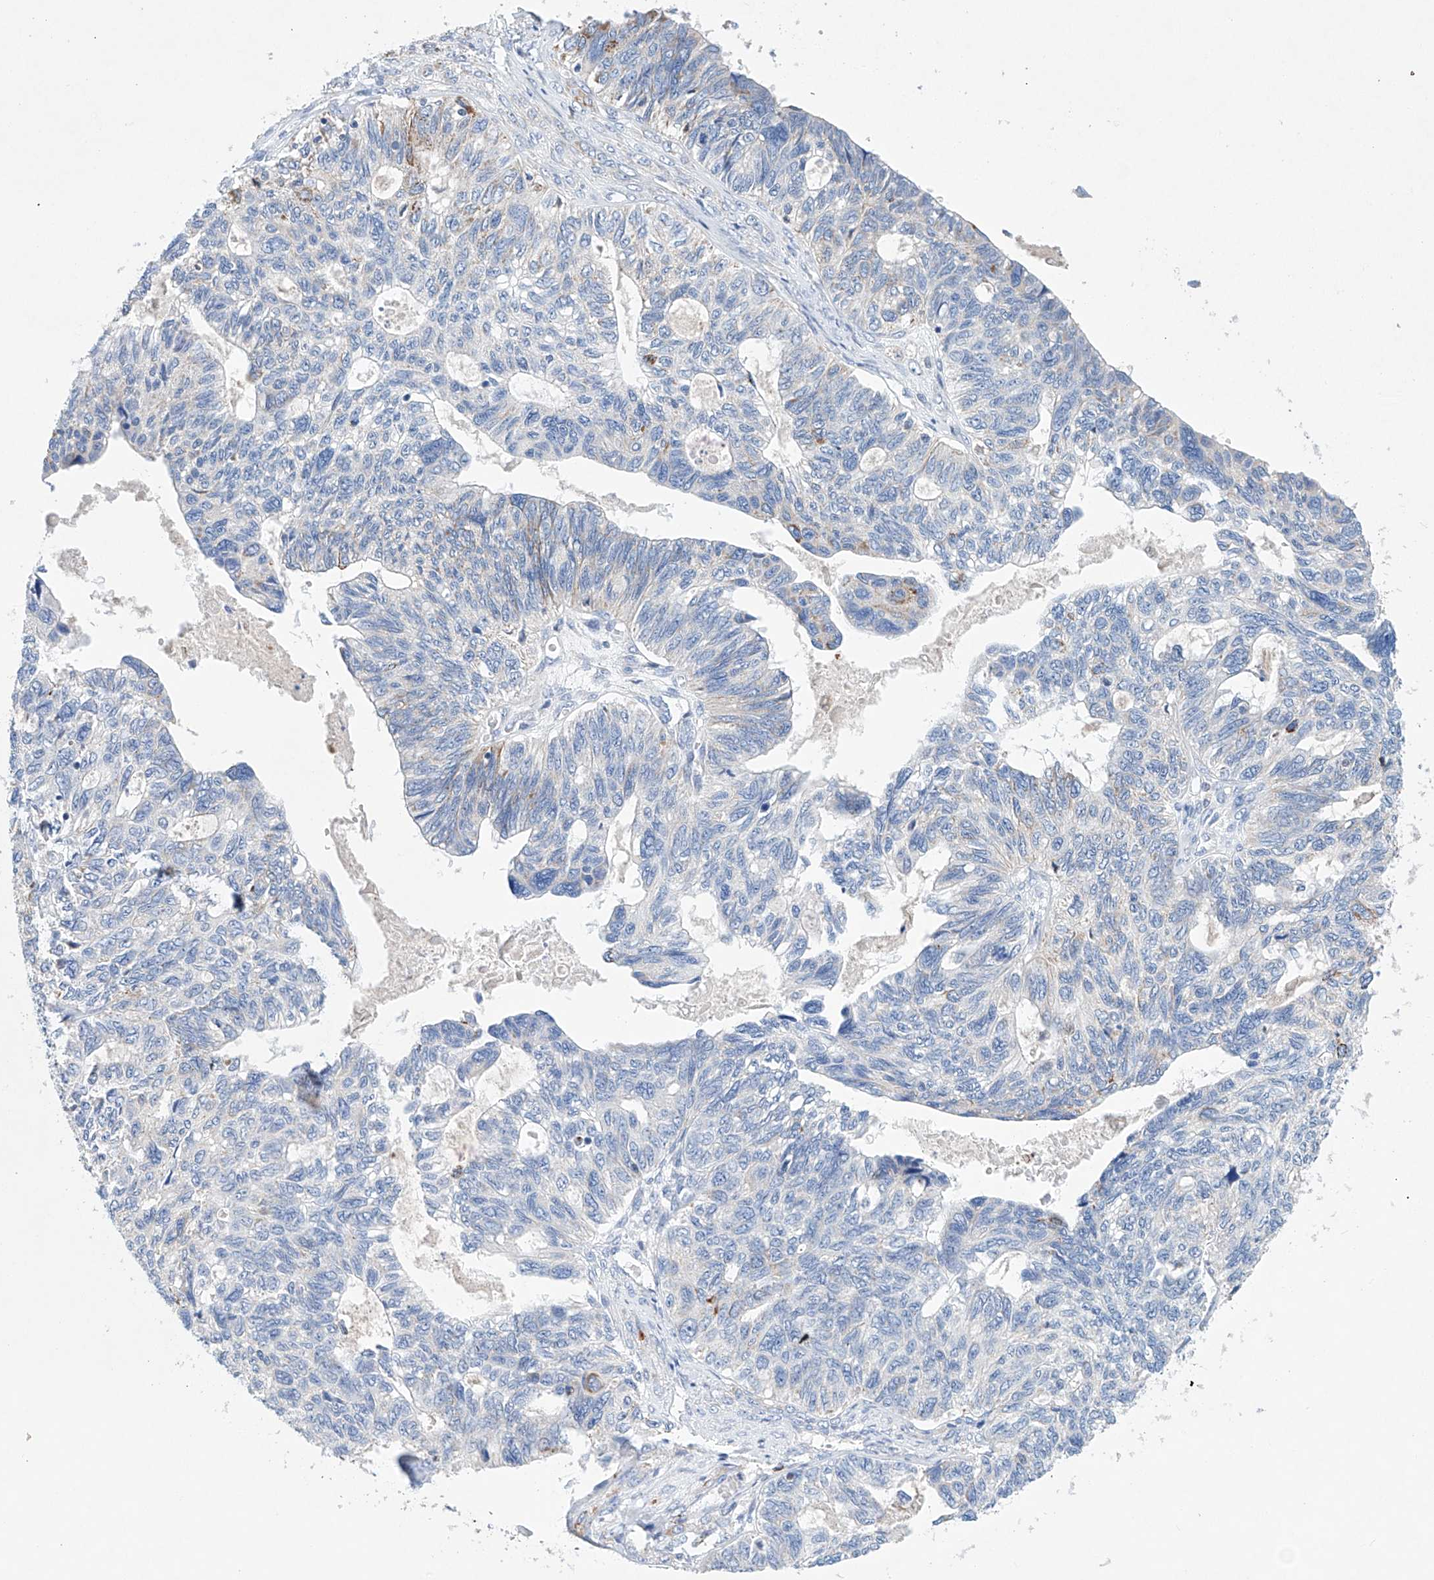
{"staining": {"intensity": "negative", "quantity": "none", "location": "none"}, "tissue": "ovarian cancer", "cell_type": "Tumor cells", "image_type": "cancer", "snomed": [{"axis": "morphology", "description": "Cystadenocarcinoma, serous, NOS"}, {"axis": "topography", "description": "Ovary"}], "caption": "Immunohistochemistry (IHC) of human ovarian cancer (serous cystadenocarcinoma) reveals no staining in tumor cells. (Brightfield microscopy of DAB (3,3'-diaminobenzidine) immunohistochemistry (IHC) at high magnification).", "gene": "NRROS", "patient": {"sex": "female", "age": 79}}